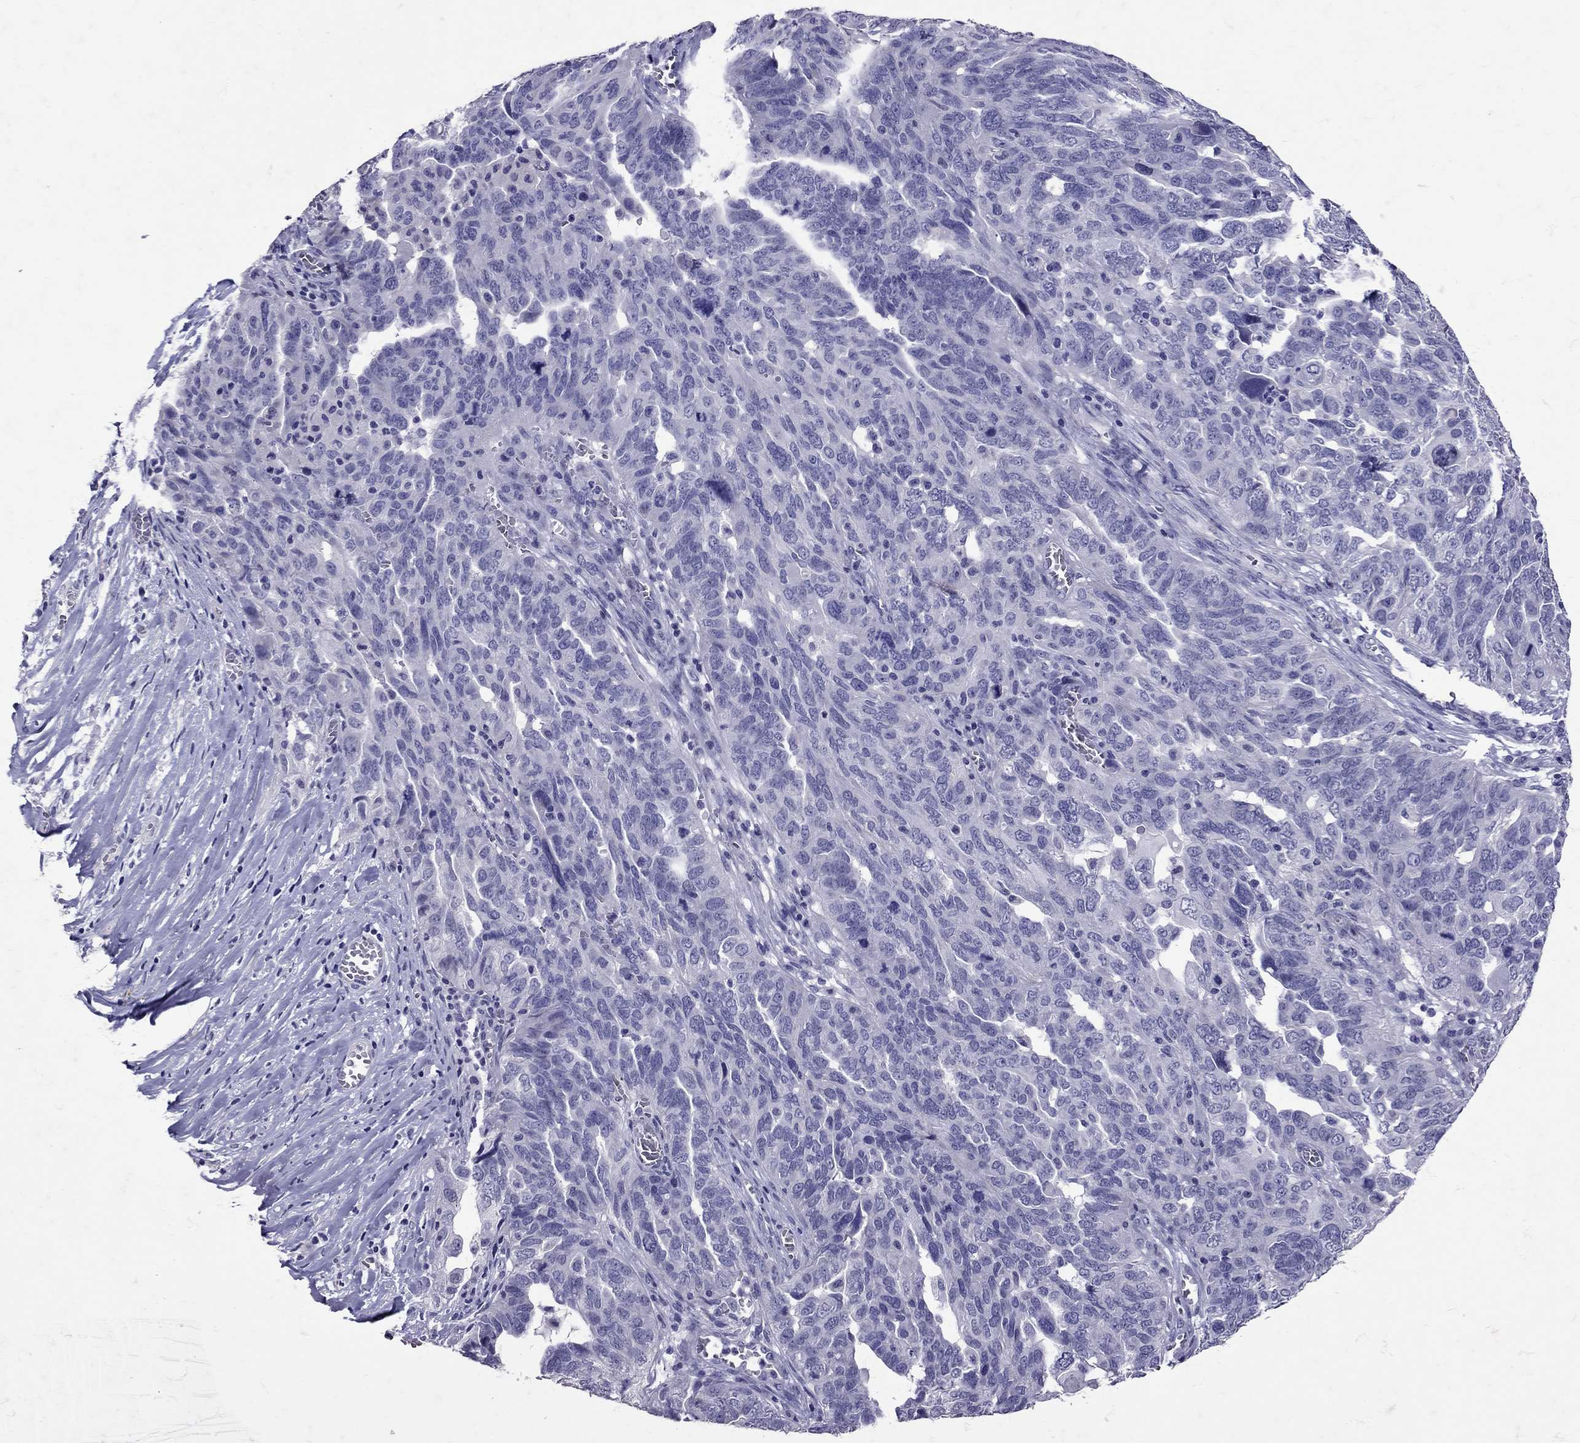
{"staining": {"intensity": "negative", "quantity": "none", "location": "none"}, "tissue": "ovarian cancer", "cell_type": "Tumor cells", "image_type": "cancer", "snomed": [{"axis": "morphology", "description": "Carcinoma, endometroid"}, {"axis": "topography", "description": "Soft tissue"}, {"axis": "topography", "description": "Ovary"}], "caption": "DAB immunohistochemical staining of human ovarian cancer (endometroid carcinoma) exhibits no significant staining in tumor cells.", "gene": "SST", "patient": {"sex": "female", "age": 52}}